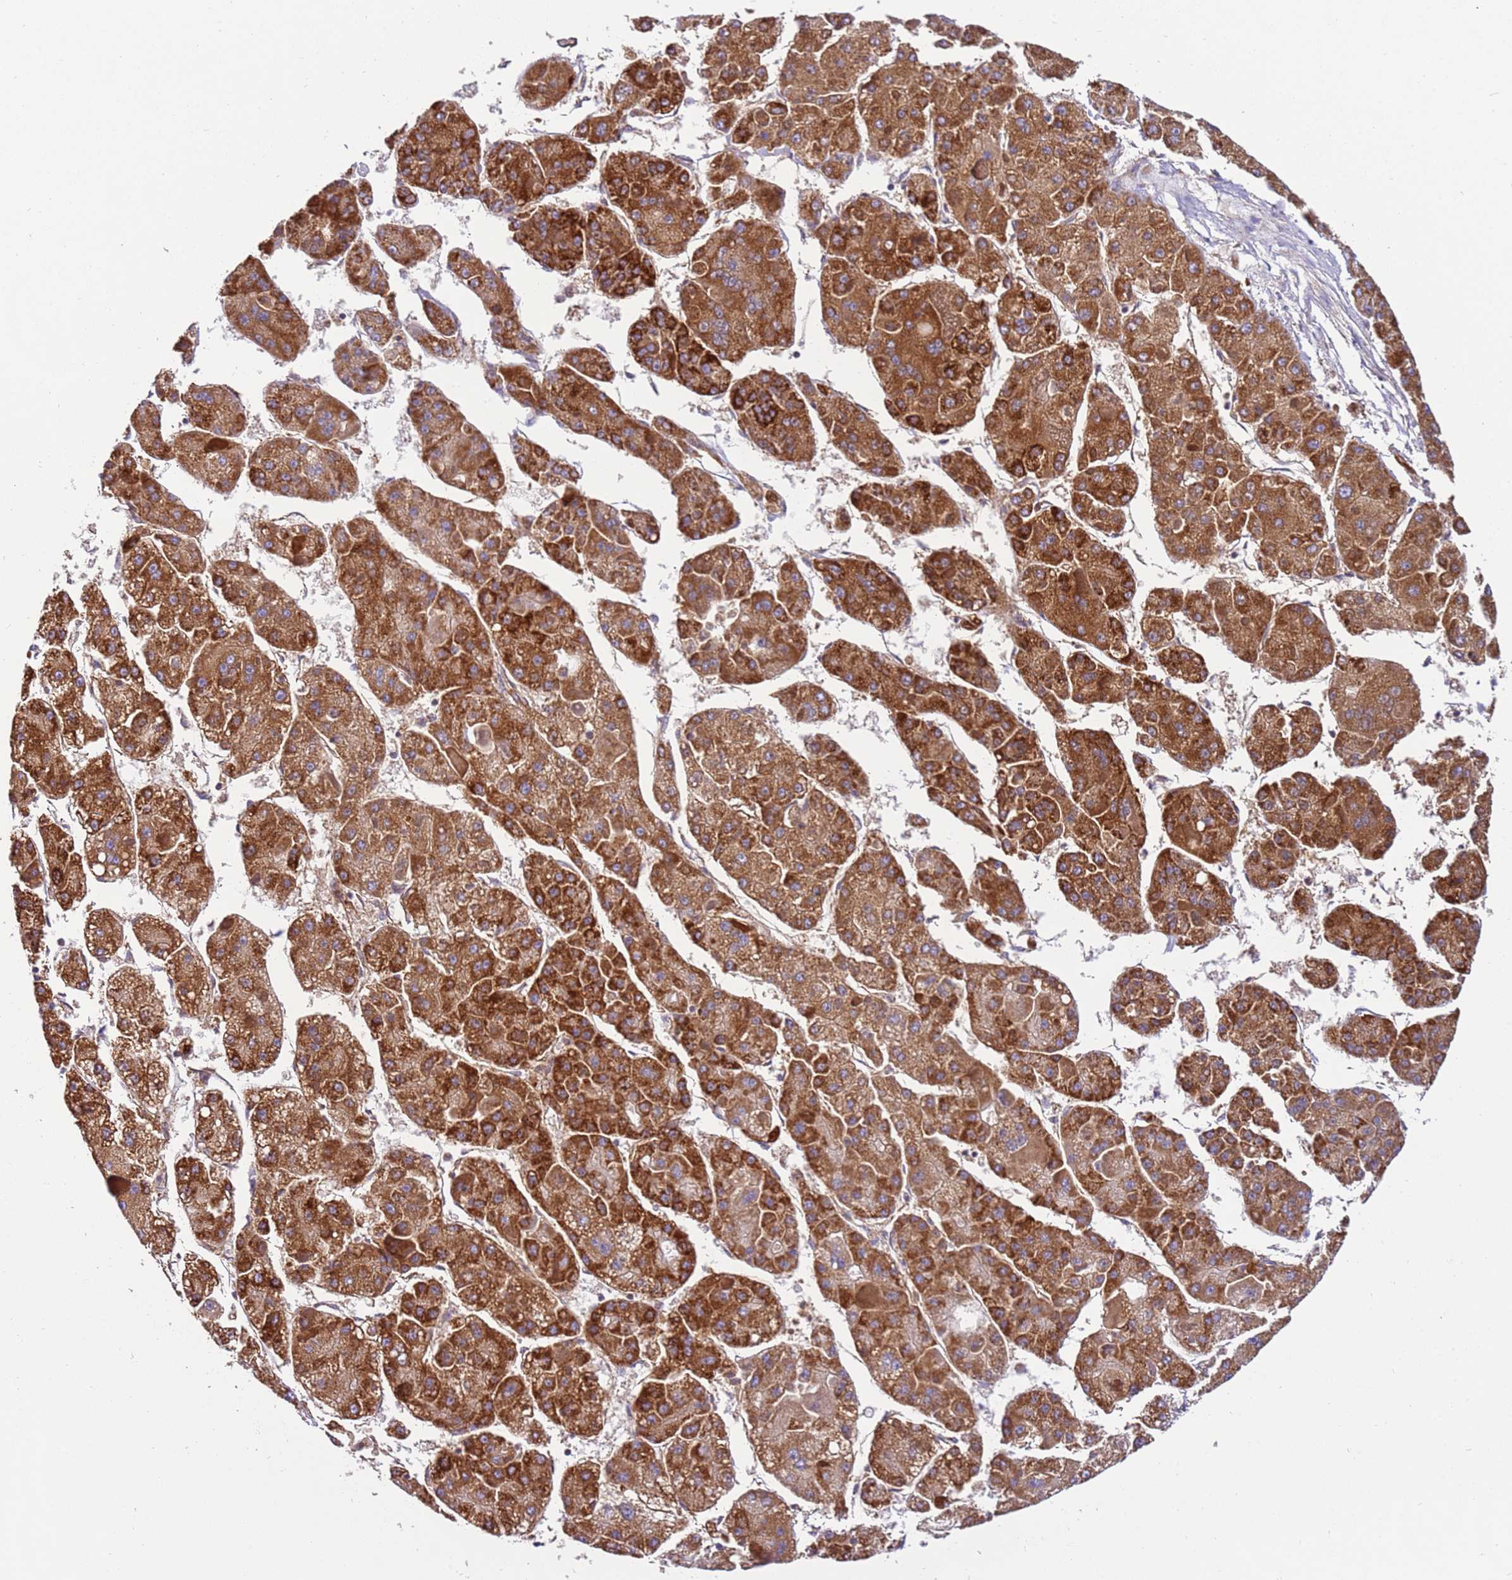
{"staining": {"intensity": "strong", "quantity": ">75%", "location": "cytoplasmic/membranous"}, "tissue": "liver cancer", "cell_type": "Tumor cells", "image_type": "cancer", "snomed": [{"axis": "morphology", "description": "Carcinoma, Hepatocellular, NOS"}, {"axis": "topography", "description": "Liver"}], "caption": "Immunohistochemical staining of liver cancer reveals high levels of strong cytoplasmic/membranous protein staining in about >75% of tumor cells.", "gene": "MRPL20", "patient": {"sex": "female", "age": 73}}